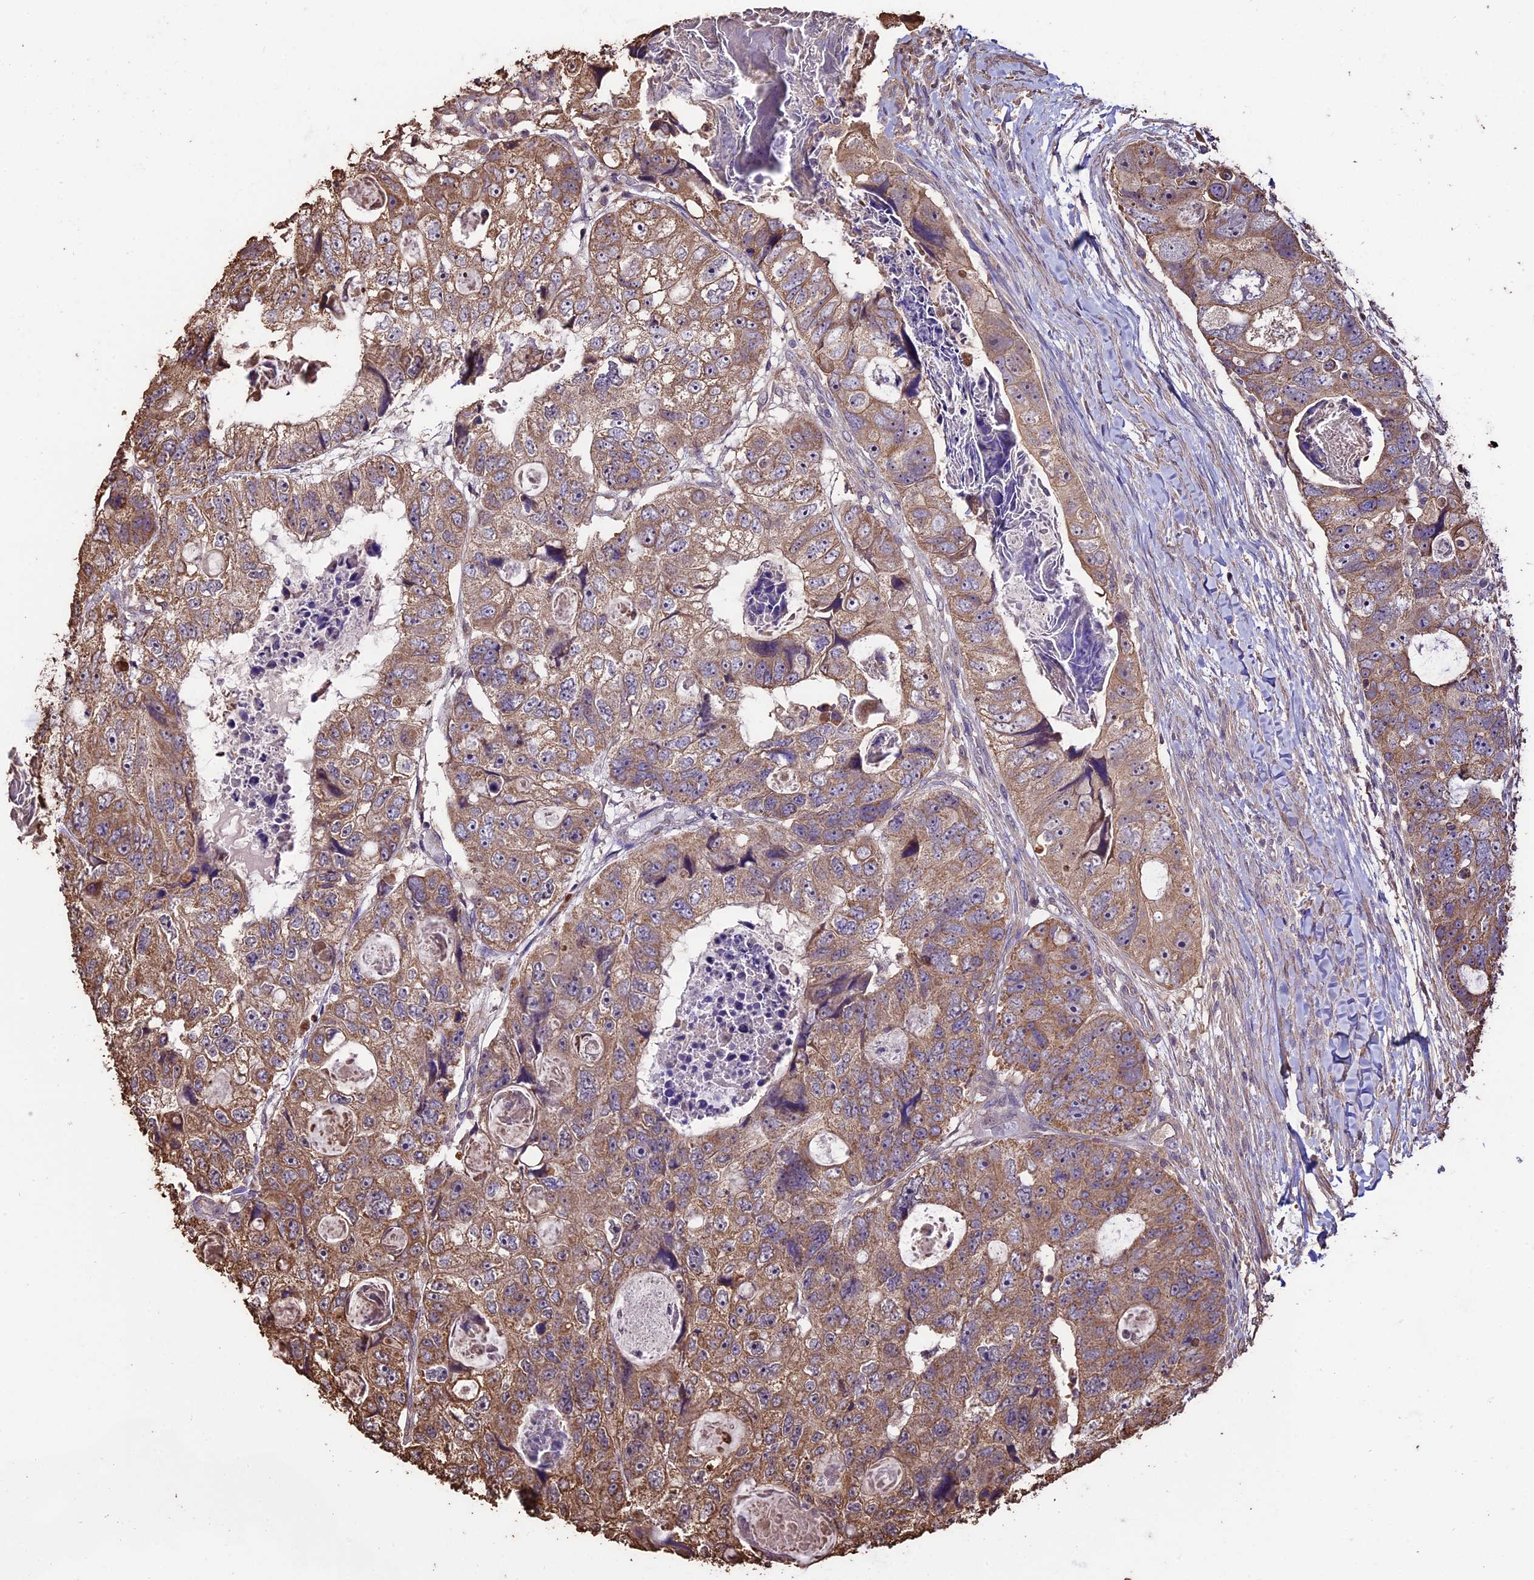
{"staining": {"intensity": "moderate", "quantity": ">75%", "location": "cytoplasmic/membranous"}, "tissue": "colorectal cancer", "cell_type": "Tumor cells", "image_type": "cancer", "snomed": [{"axis": "morphology", "description": "Adenocarcinoma, NOS"}, {"axis": "topography", "description": "Rectum"}], "caption": "Immunohistochemistry of colorectal cancer shows medium levels of moderate cytoplasmic/membranous staining in about >75% of tumor cells.", "gene": "PGPEP1L", "patient": {"sex": "male", "age": 59}}